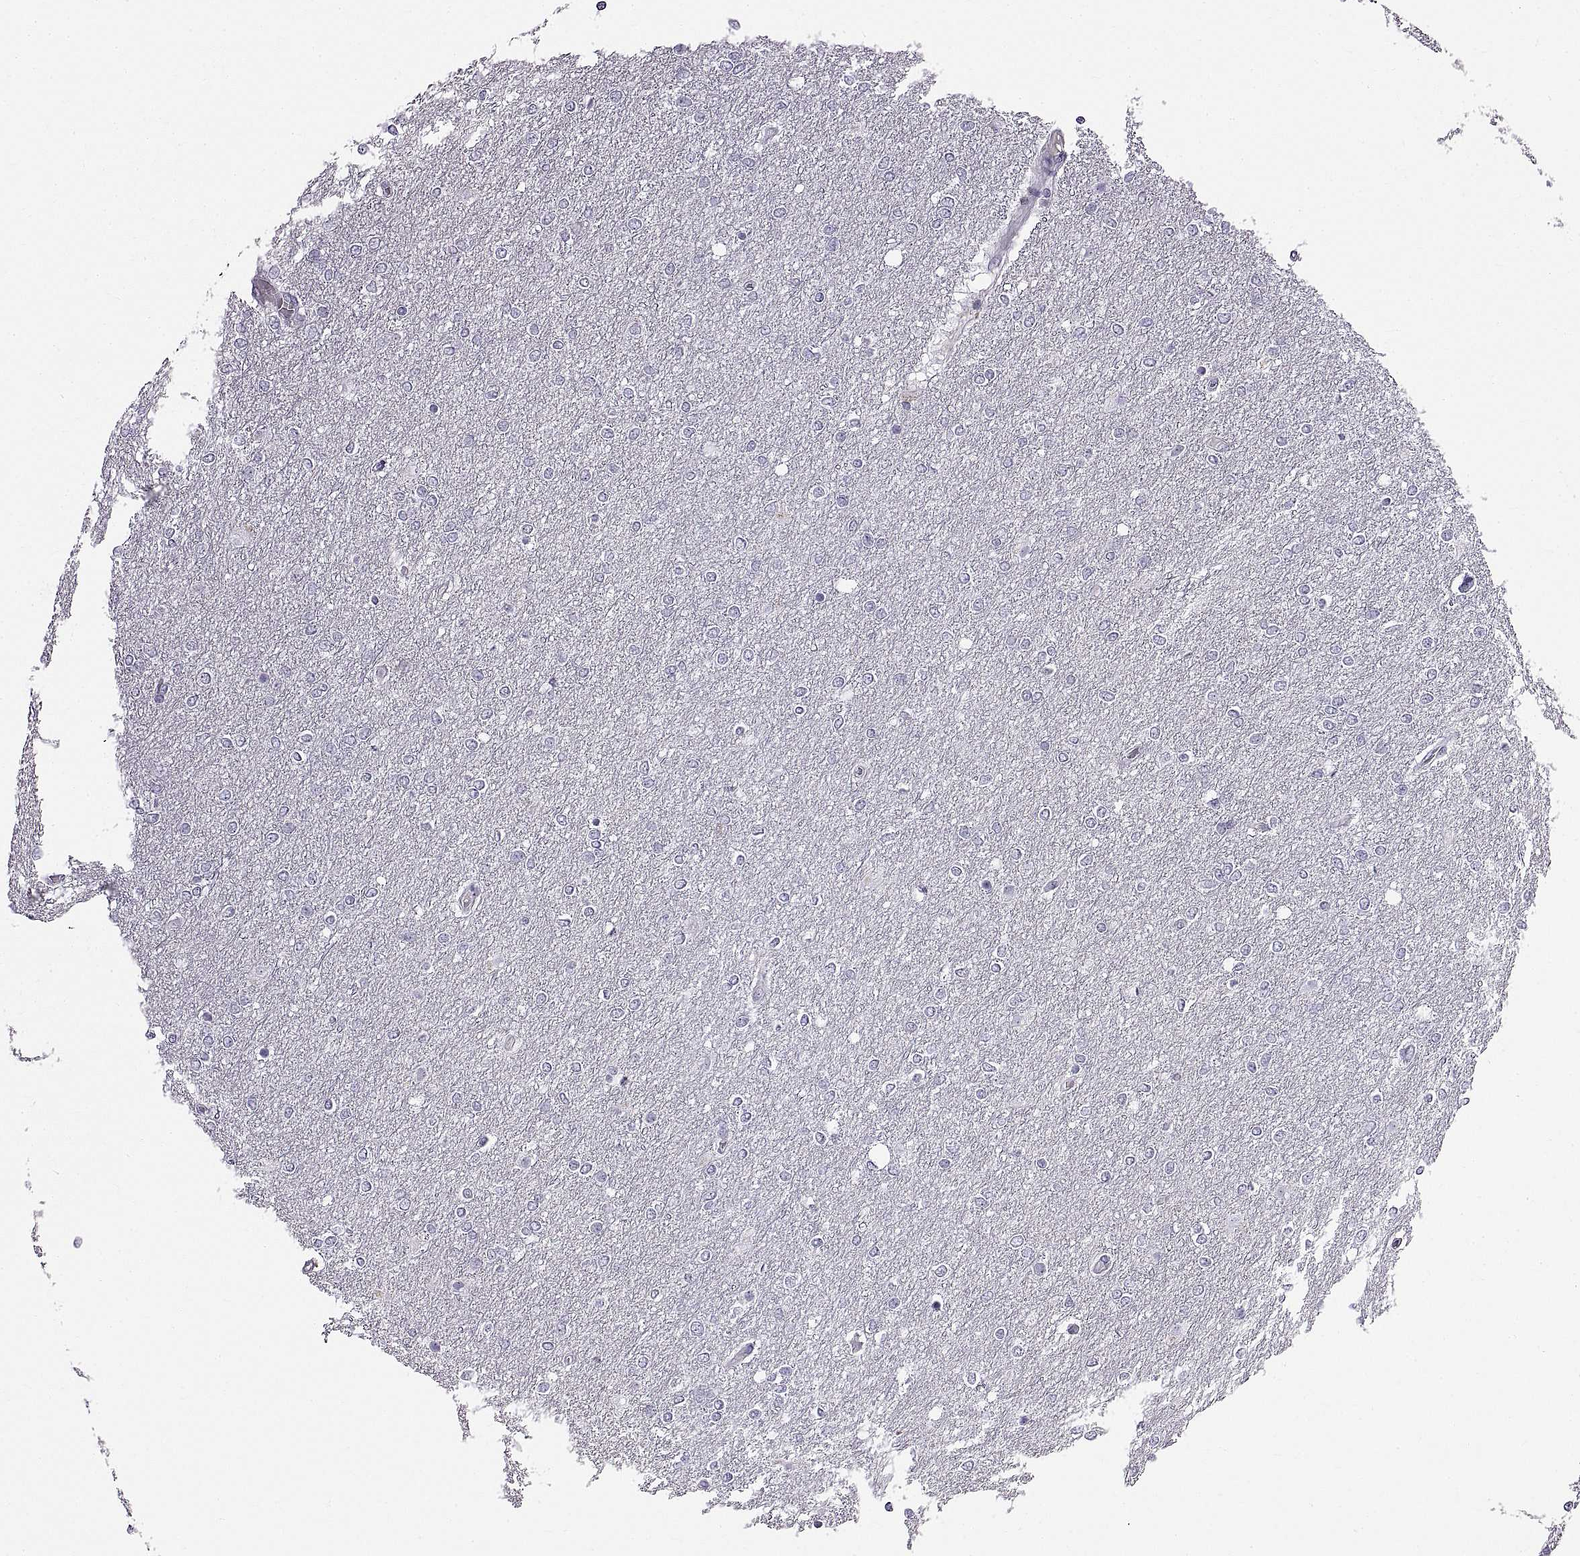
{"staining": {"intensity": "negative", "quantity": "none", "location": "none"}, "tissue": "glioma", "cell_type": "Tumor cells", "image_type": "cancer", "snomed": [{"axis": "morphology", "description": "Glioma, malignant, High grade"}, {"axis": "topography", "description": "Brain"}], "caption": "Immunohistochemistry histopathology image of neoplastic tissue: glioma stained with DAB shows no significant protein expression in tumor cells.", "gene": "WFDC8", "patient": {"sex": "female", "age": 61}}